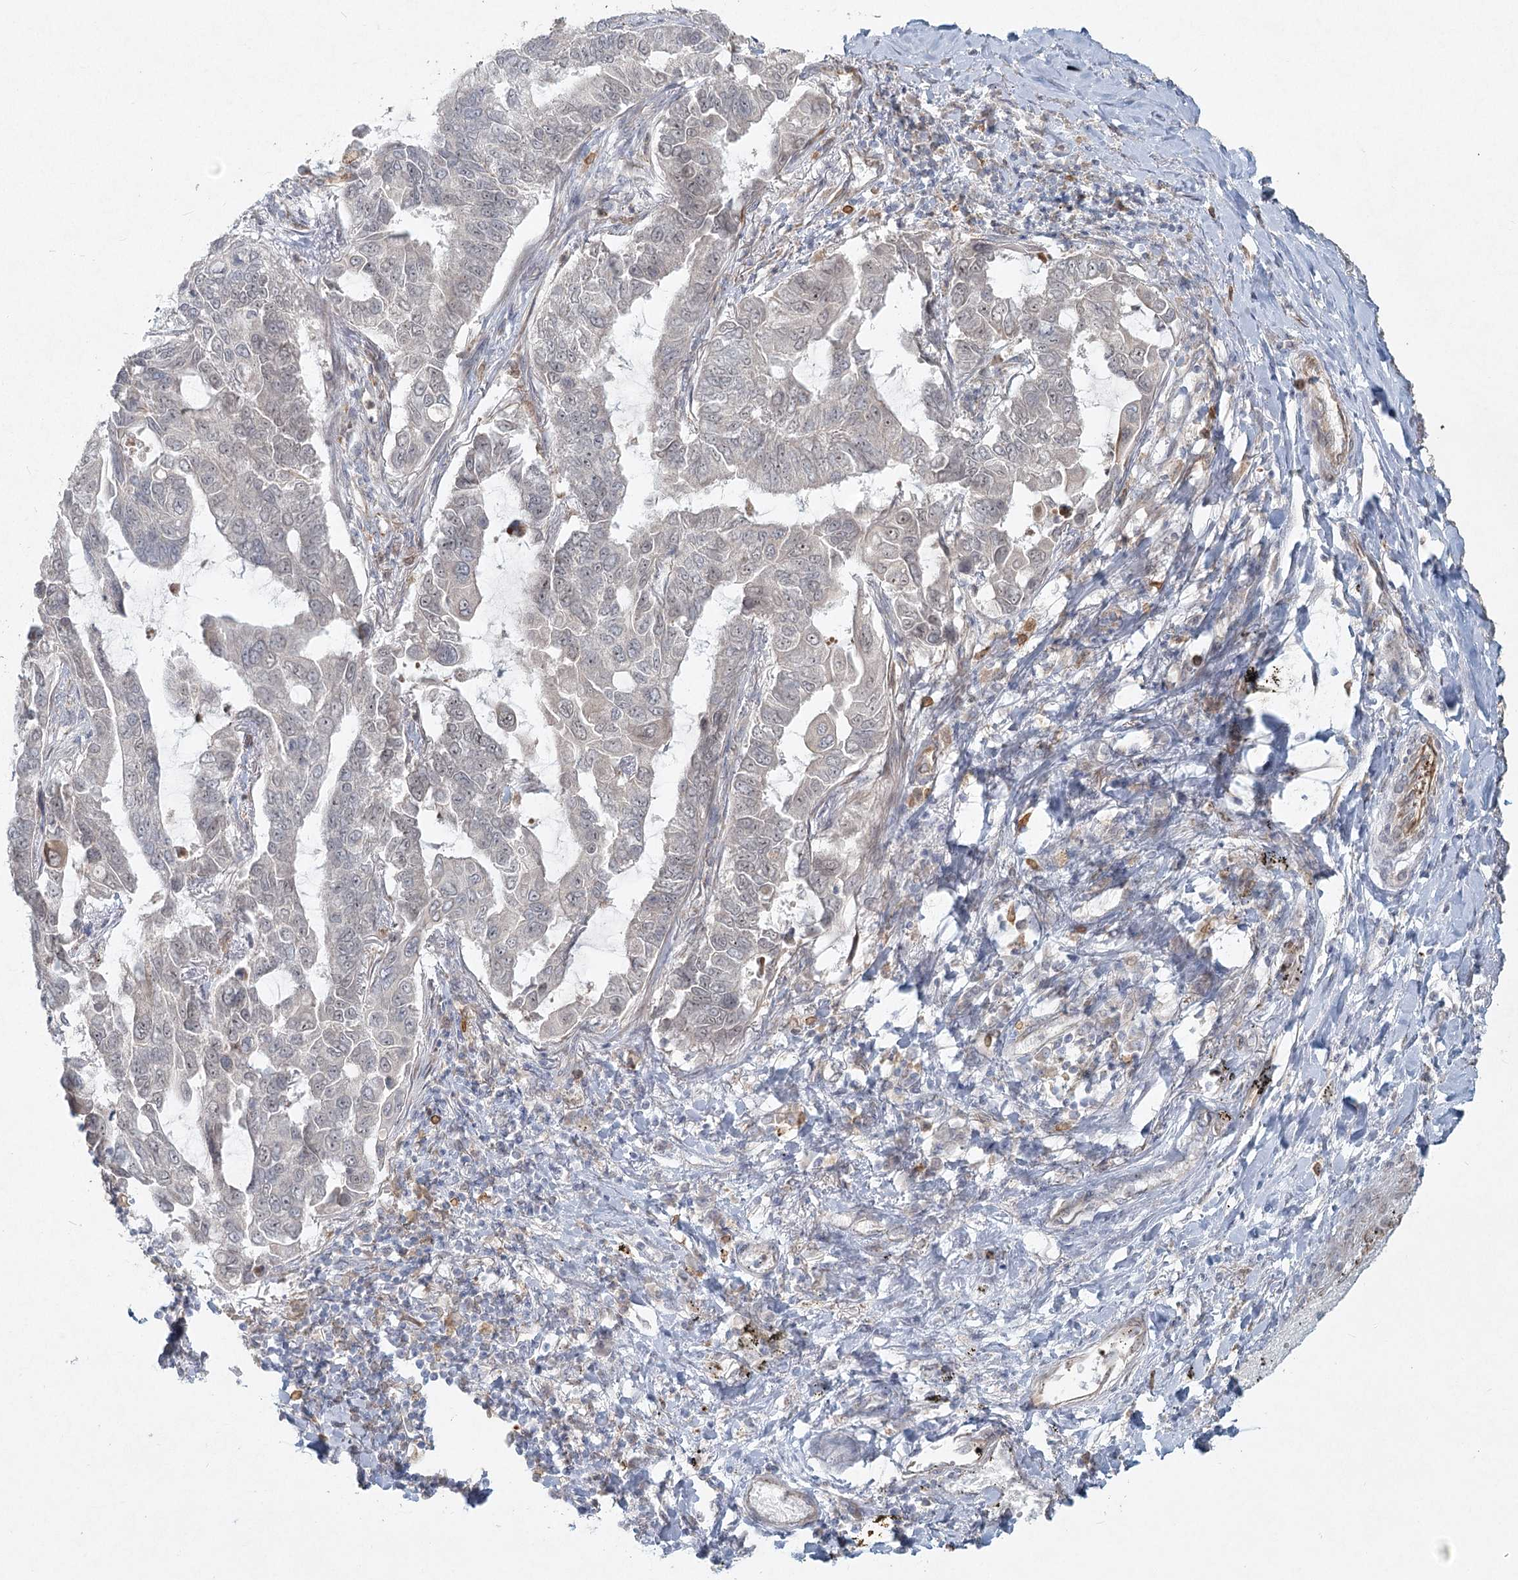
{"staining": {"intensity": "negative", "quantity": "none", "location": "none"}, "tissue": "lung cancer", "cell_type": "Tumor cells", "image_type": "cancer", "snomed": [{"axis": "morphology", "description": "Adenocarcinoma, NOS"}, {"axis": "topography", "description": "Lung"}], "caption": "Tumor cells show no significant protein positivity in adenocarcinoma (lung). Nuclei are stained in blue.", "gene": "LRP2BP", "patient": {"sex": "male", "age": 64}}